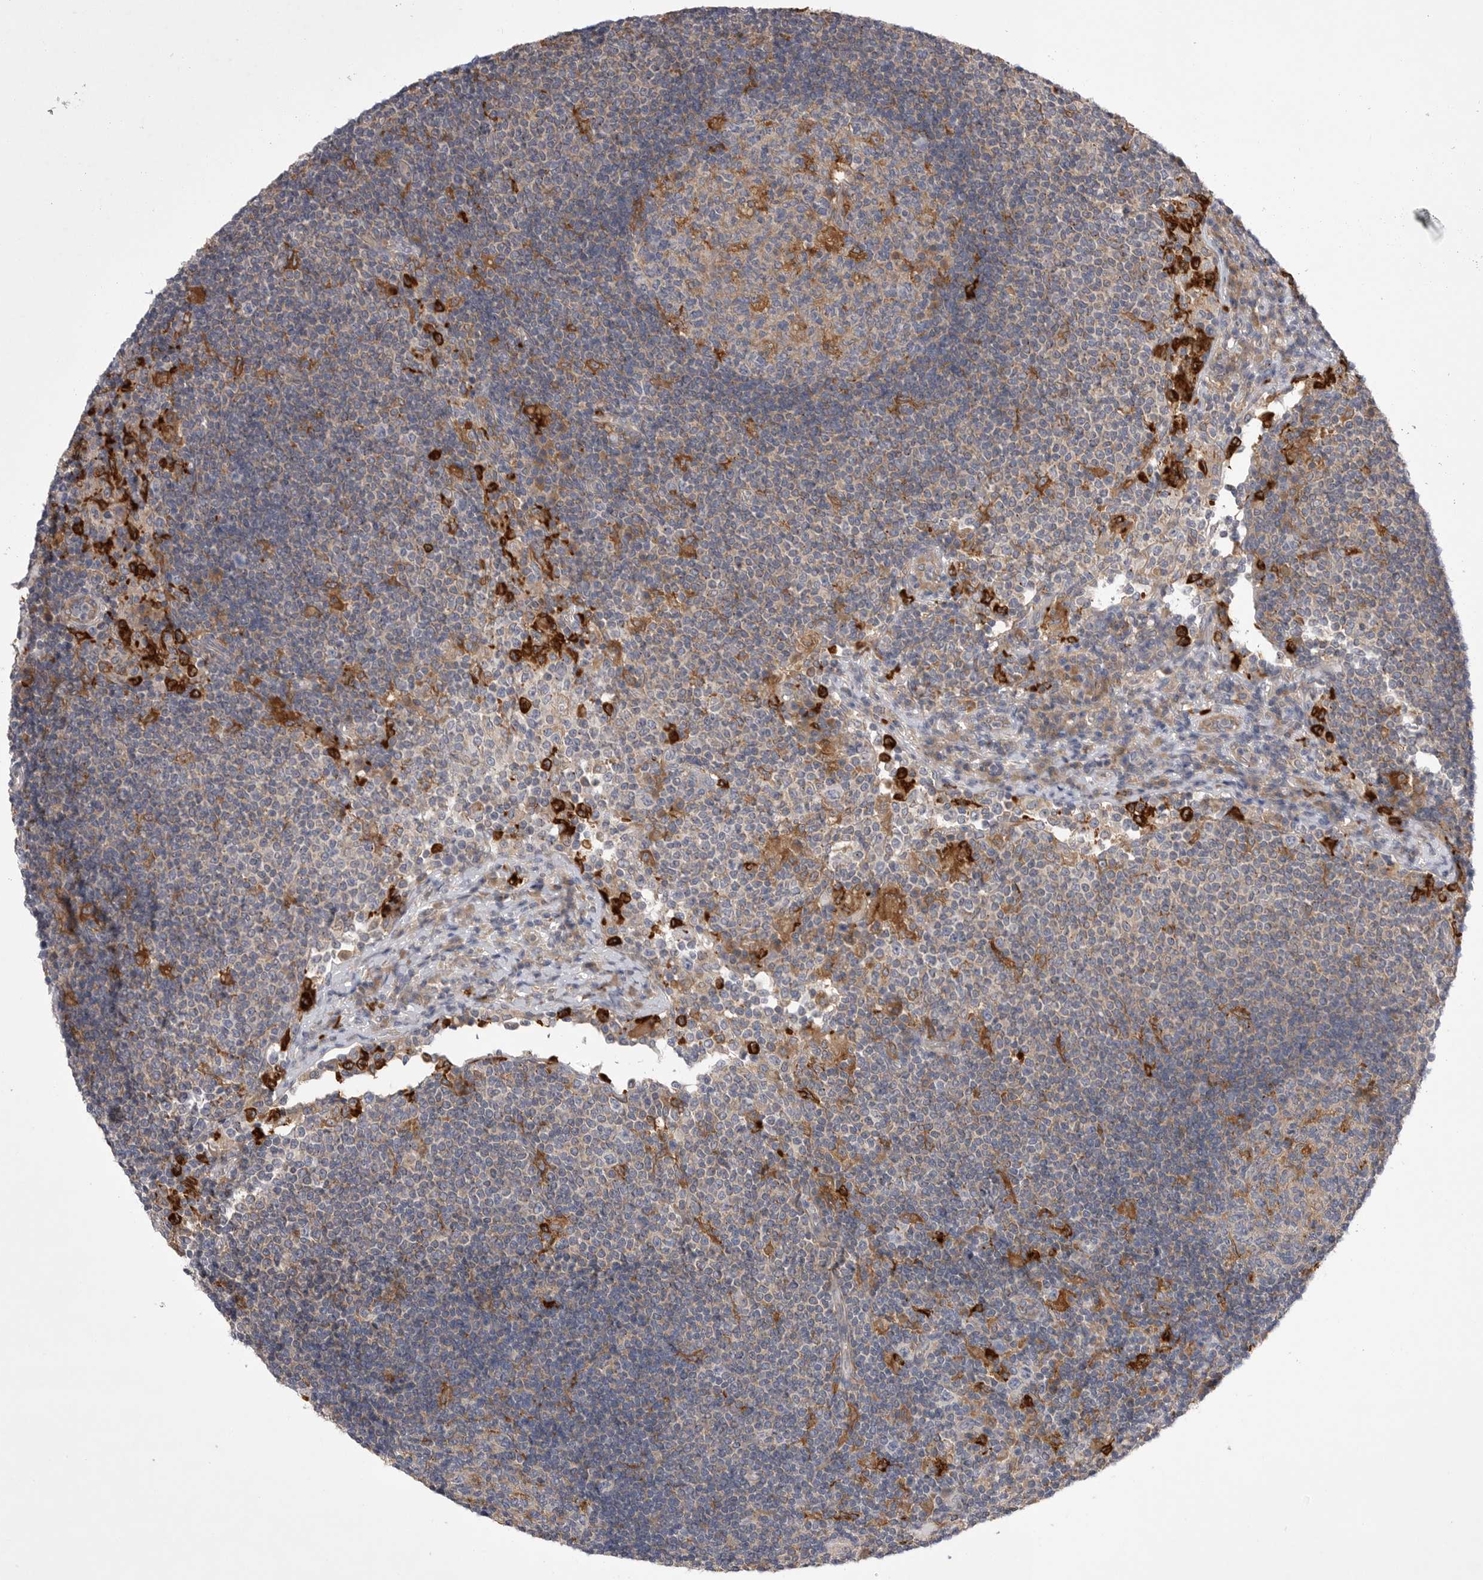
{"staining": {"intensity": "moderate", "quantity": "<25%", "location": "cytoplasmic/membranous"}, "tissue": "lymph node", "cell_type": "Germinal center cells", "image_type": "normal", "snomed": [{"axis": "morphology", "description": "Normal tissue, NOS"}, {"axis": "topography", "description": "Lymph node"}], "caption": "Immunohistochemistry (IHC) of normal lymph node reveals low levels of moderate cytoplasmic/membranous staining in about <25% of germinal center cells. (Brightfield microscopy of DAB IHC at high magnification).", "gene": "VAC14", "patient": {"sex": "female", "age": 53}}